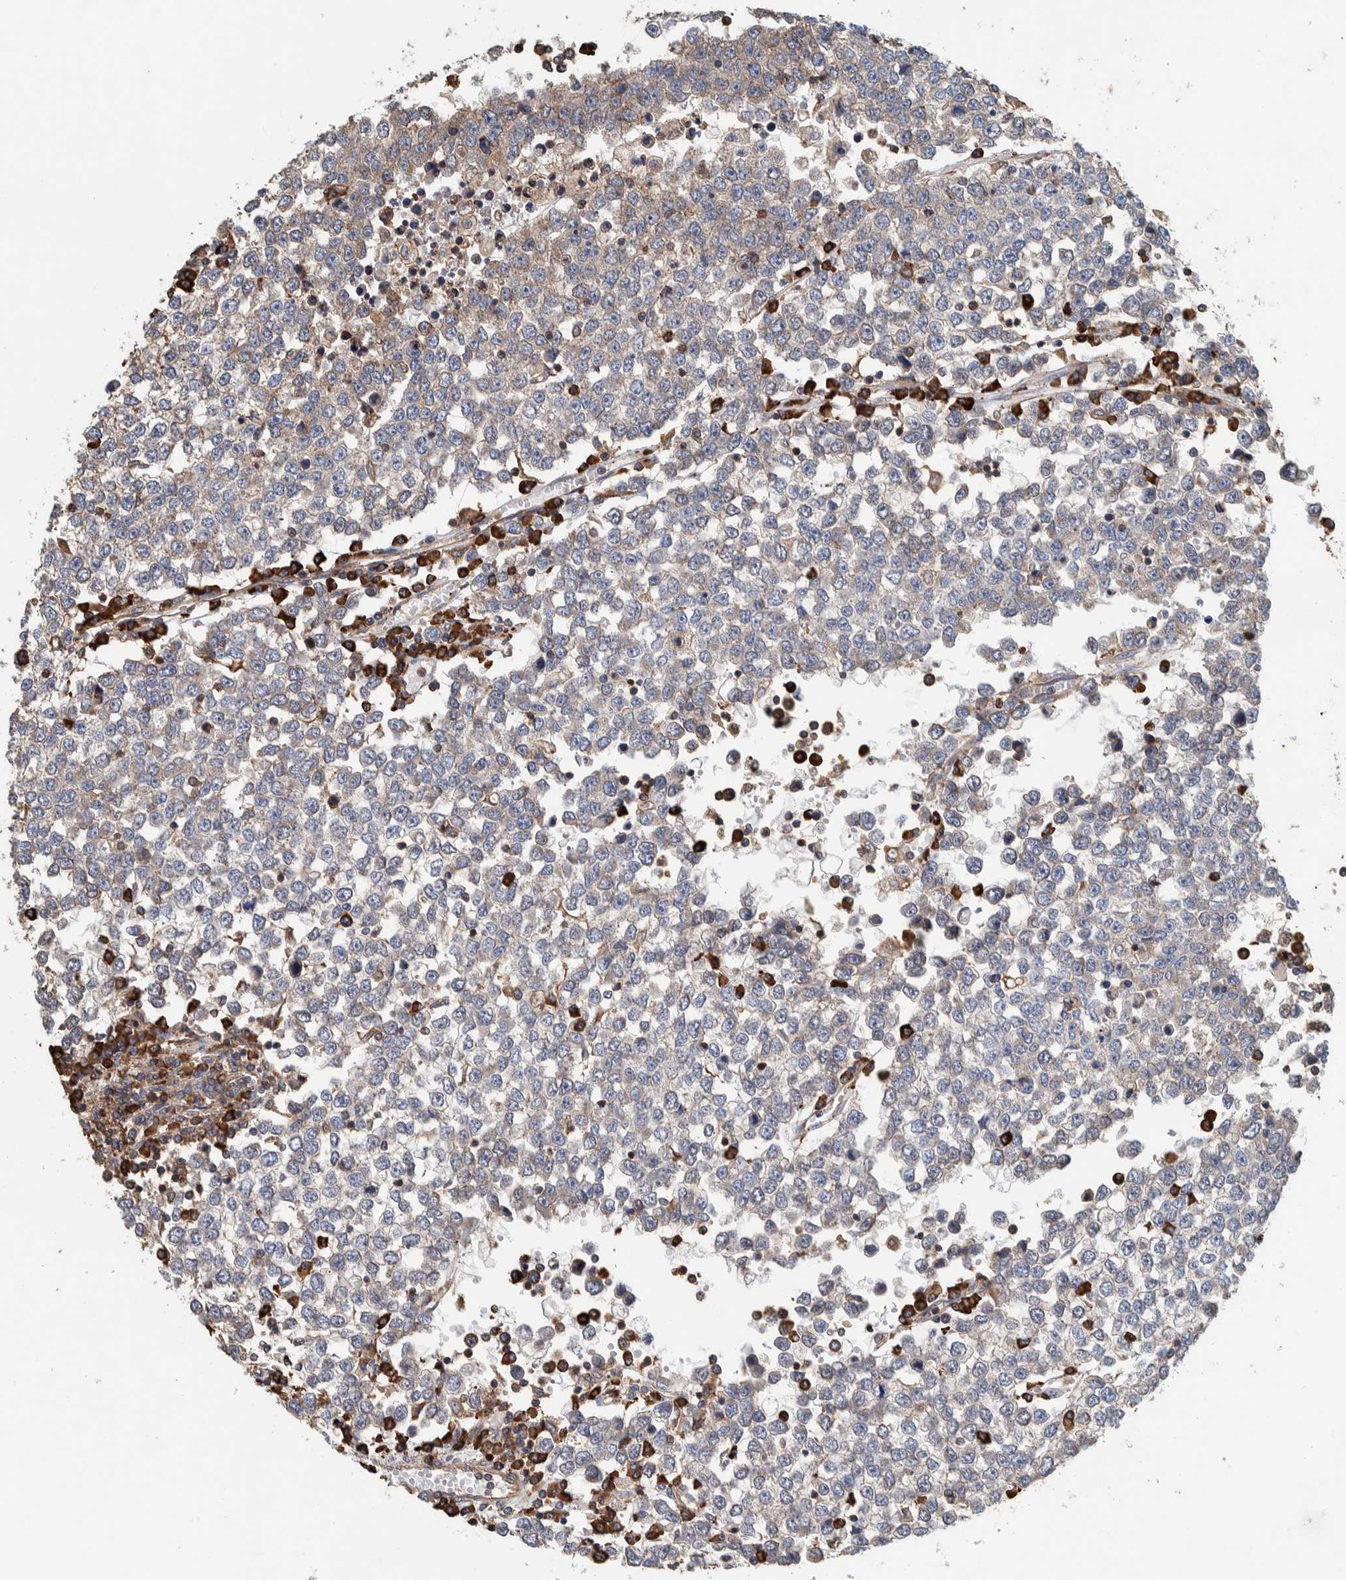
{"staining": {"intensity": "weak", "quantity": "25%-75%", "location": "cytoplasmic/membranous"}, "tissue": "testis cancer", "cell_type": "Tumor cells", "image_type": "cancer", "snomed": [{"axis": "morphology", "description": "Seminoma, NOS"}, {"axis": "topography", "description": "Testis"}], "caption": "Human seminoma (testis) stained for a protein (brown) reveals weak cytoplasmic/membranous positive staining in about 25%-75% of tumor cells.", "gene": "PLA2G3", "patient": {"sex": "male", "age": 65}}